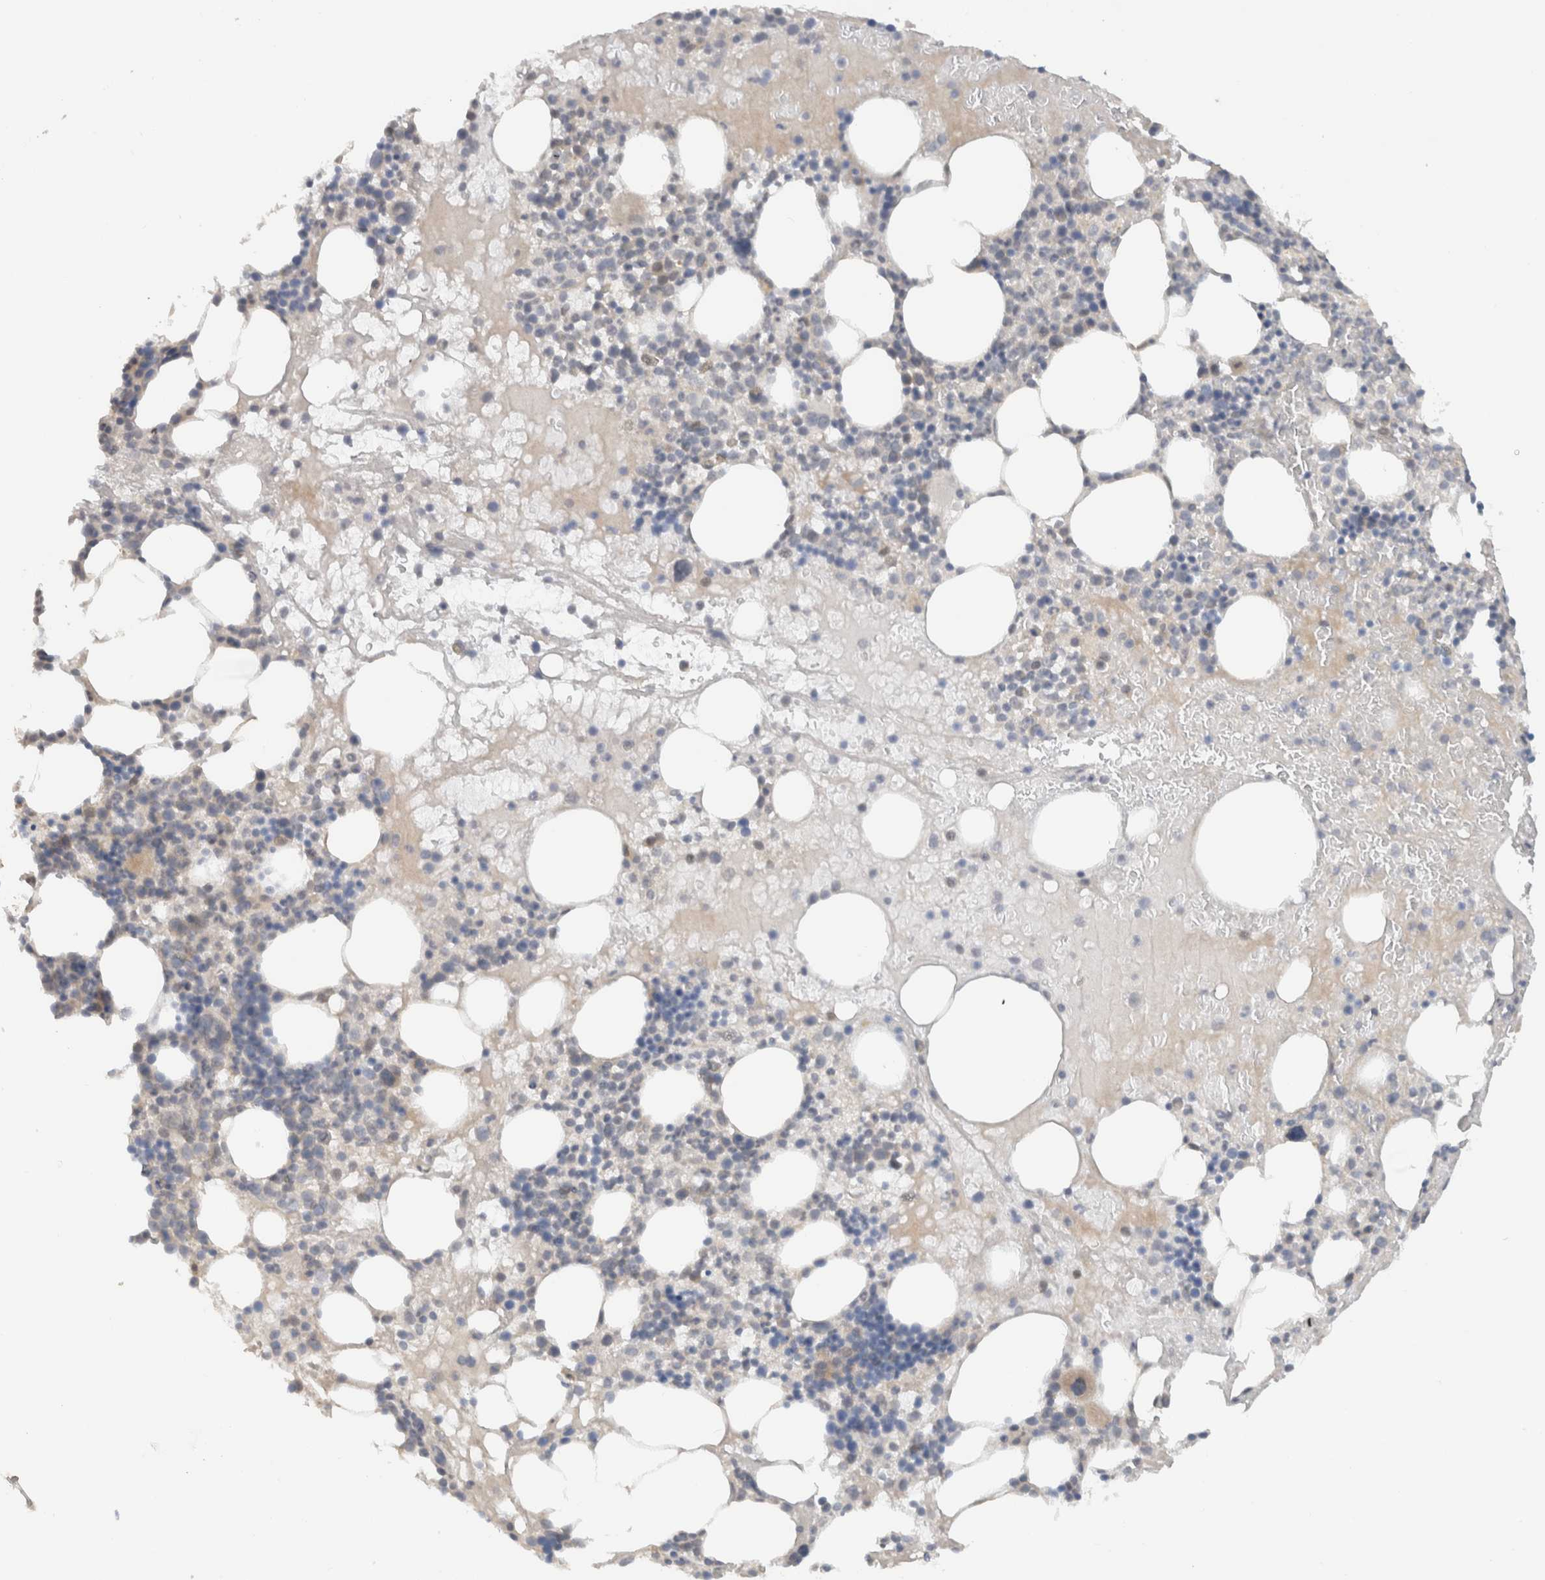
{"staining": {"intensity": "weak", "quantity": "<25%", "location": "cytoplasmic/membranous"}, "tissue": "bone marrow", "cell_type": "Hematopoietic cells", "image_type": "normal", "snomed": [{"axis": "morphology", "description": "Normal tissue, NOS"}, {"axis": "morphology", "description": "Inflammation, NOS"}, {"axis": "topography", "description": "Bone marrow"}], "caption": "DAB immunohistochemical staining of unremarkable human bone marrow demonstrates no significant staining in hematopoietic cells. Brightfield microscopy of immunohistochemistry stained with DAB (3,3'-diaminobenzidine) (brown) and hematoxylin (blue), captured at high magnification.", "gene": "ERCC6L2", "patient": {"sex": "female", "age": 77}}